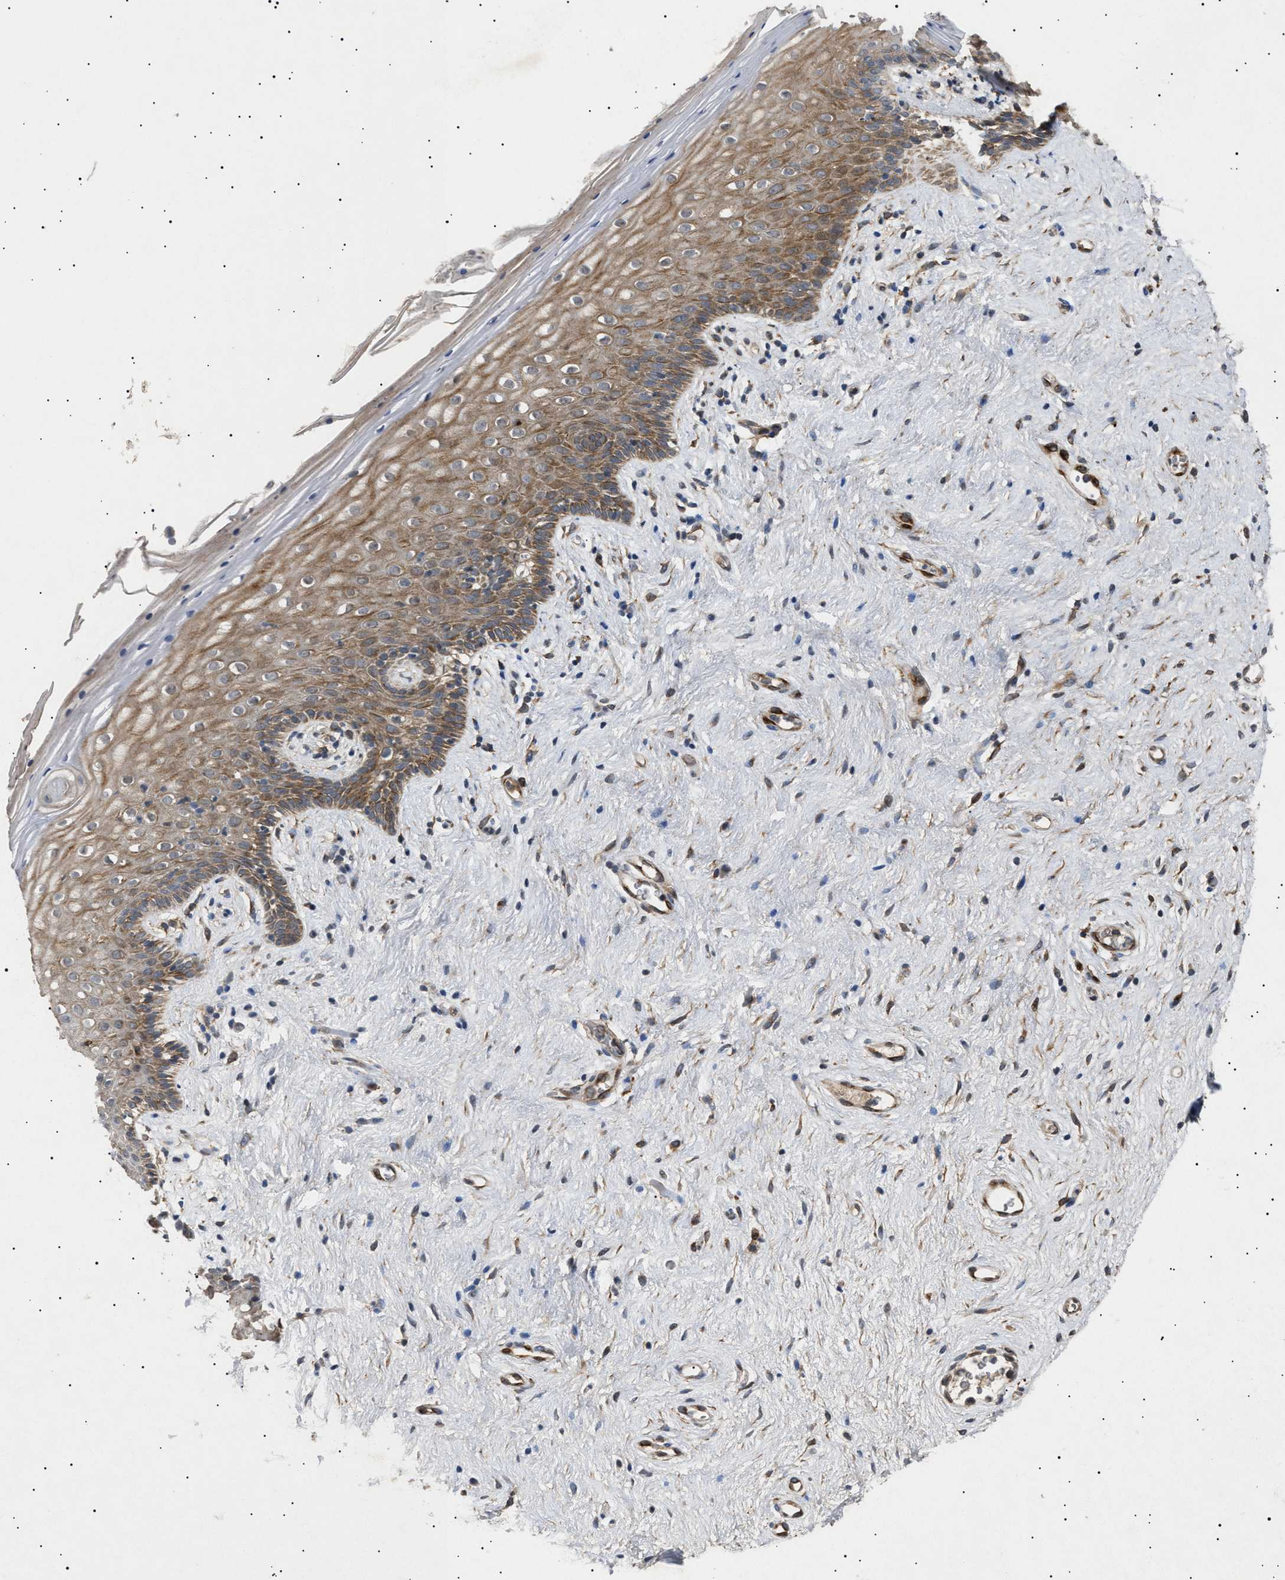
{"staining": {"intensity": "moderate", "quantity": ">75%", "location": "cytoplasmic/membranous"}, "tissue": "vagina", "cell_type": "Squamous epithelial cells", "image_type": "normal", "snomed": [{"axis": "morphology", "description": "Normal tissue, NOS"}, {"axis": "topography", "description": "Vagina"}], "caption": "Human vagina stained for a protein (brown) demonstrates moderate cytoplasmic/membranous positive expression in approximately >75% of squamous epithelial cells.", "gene": "SIRT5", "patient": {"sex": "female", "age": 44}}